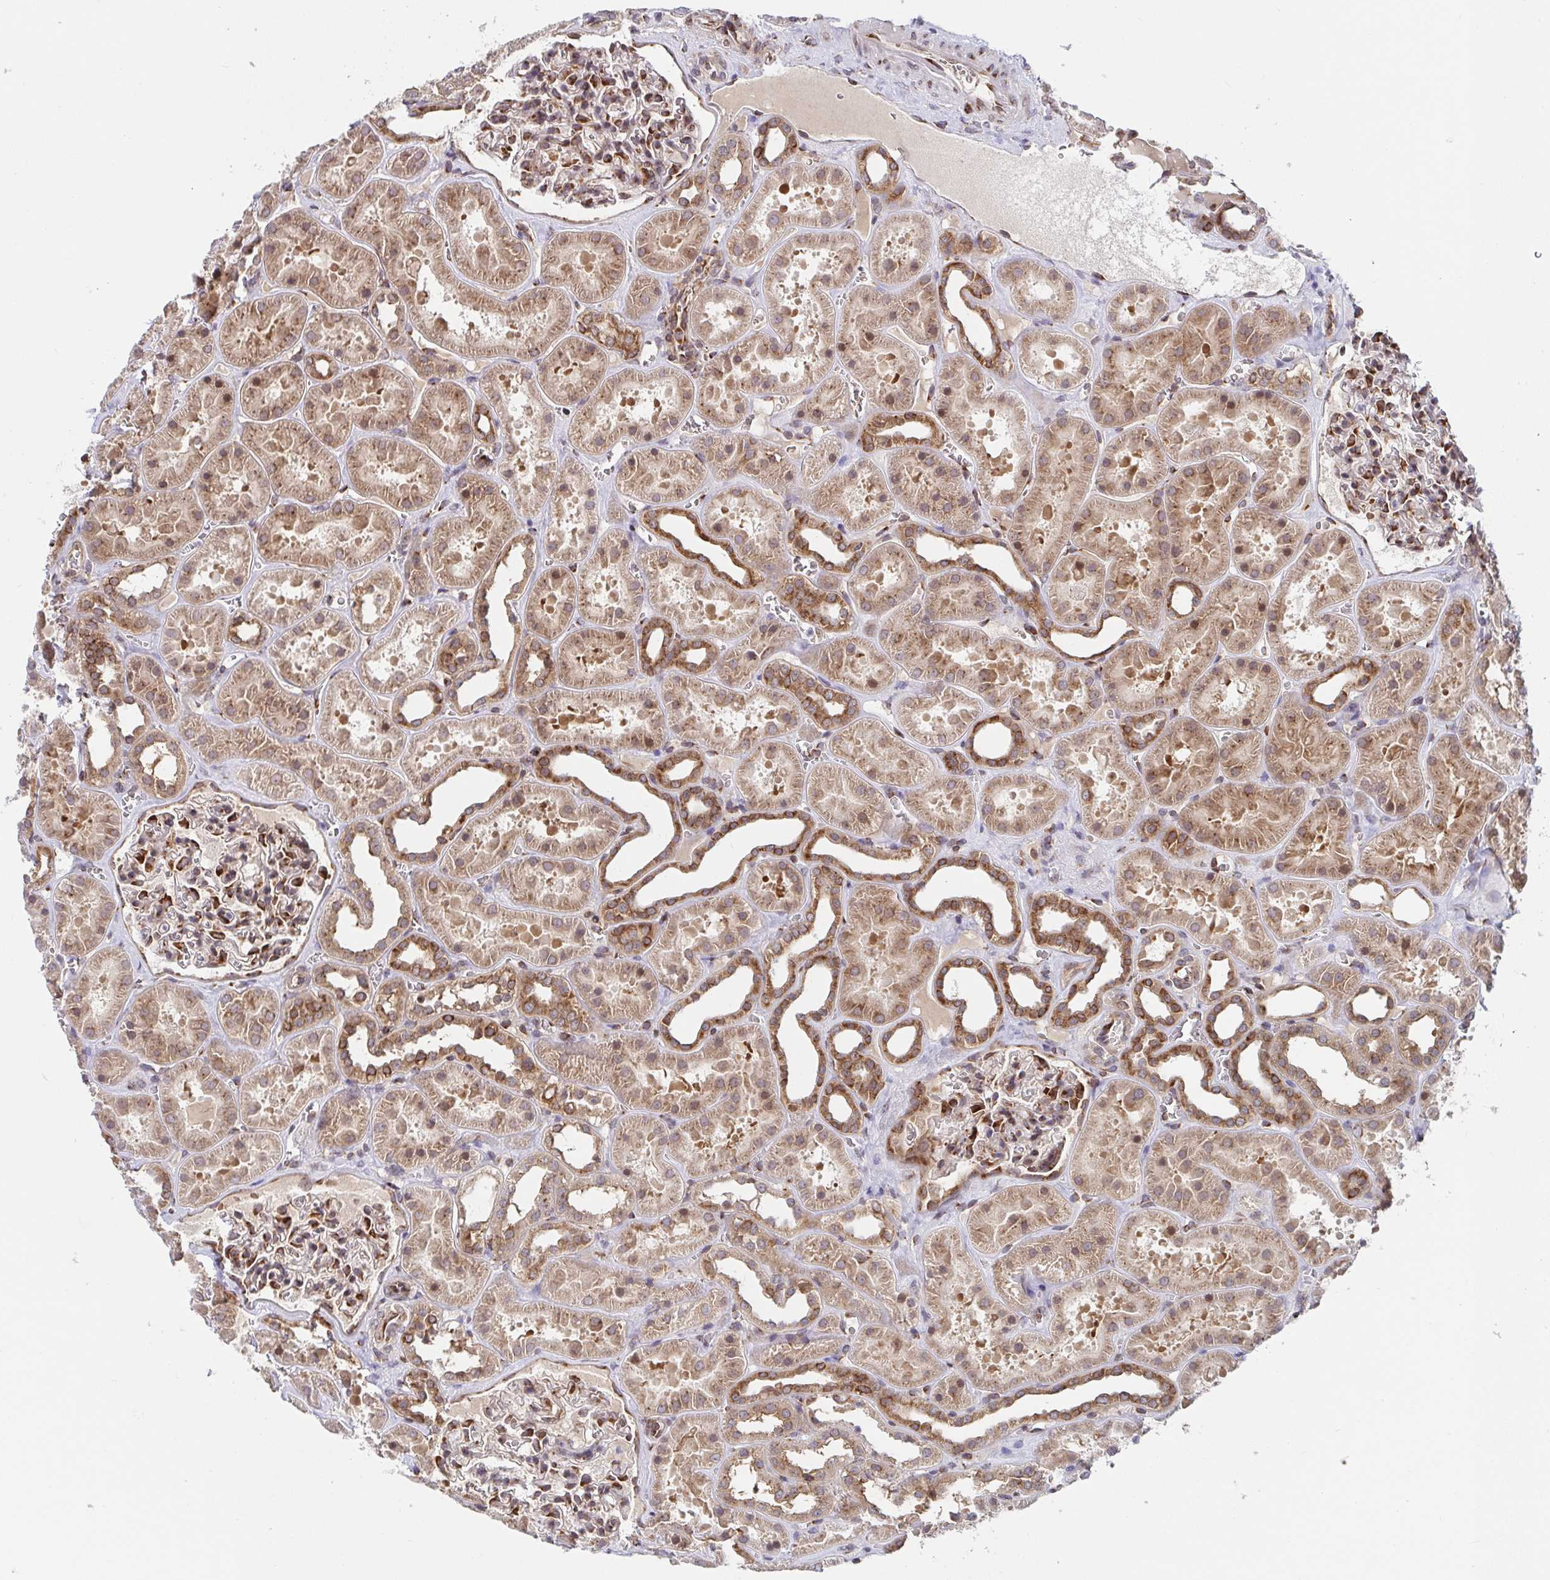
{"staining": {"intensity": "strong", "quantity": "25%-75%", "location": "cytoplasmic/membranous"}, "tissue": "kidney", "cell_type": "Cells in glomeruli", "image_type": "normal", "snomed": [{"axis": "morphology", "description": "Normal tissue, NOS"}, {"axis": "topography", "description": "Kidney"}], "caption": "Immunohistochemical staining of normal kidney shows 25%-75% levels of strong cytoplasmic/membranous protein positivity in about 25%-75% of cells in glomeruli.", "gene": "ATP5MJ", "patient": {"sex": "female", "age": 41}}